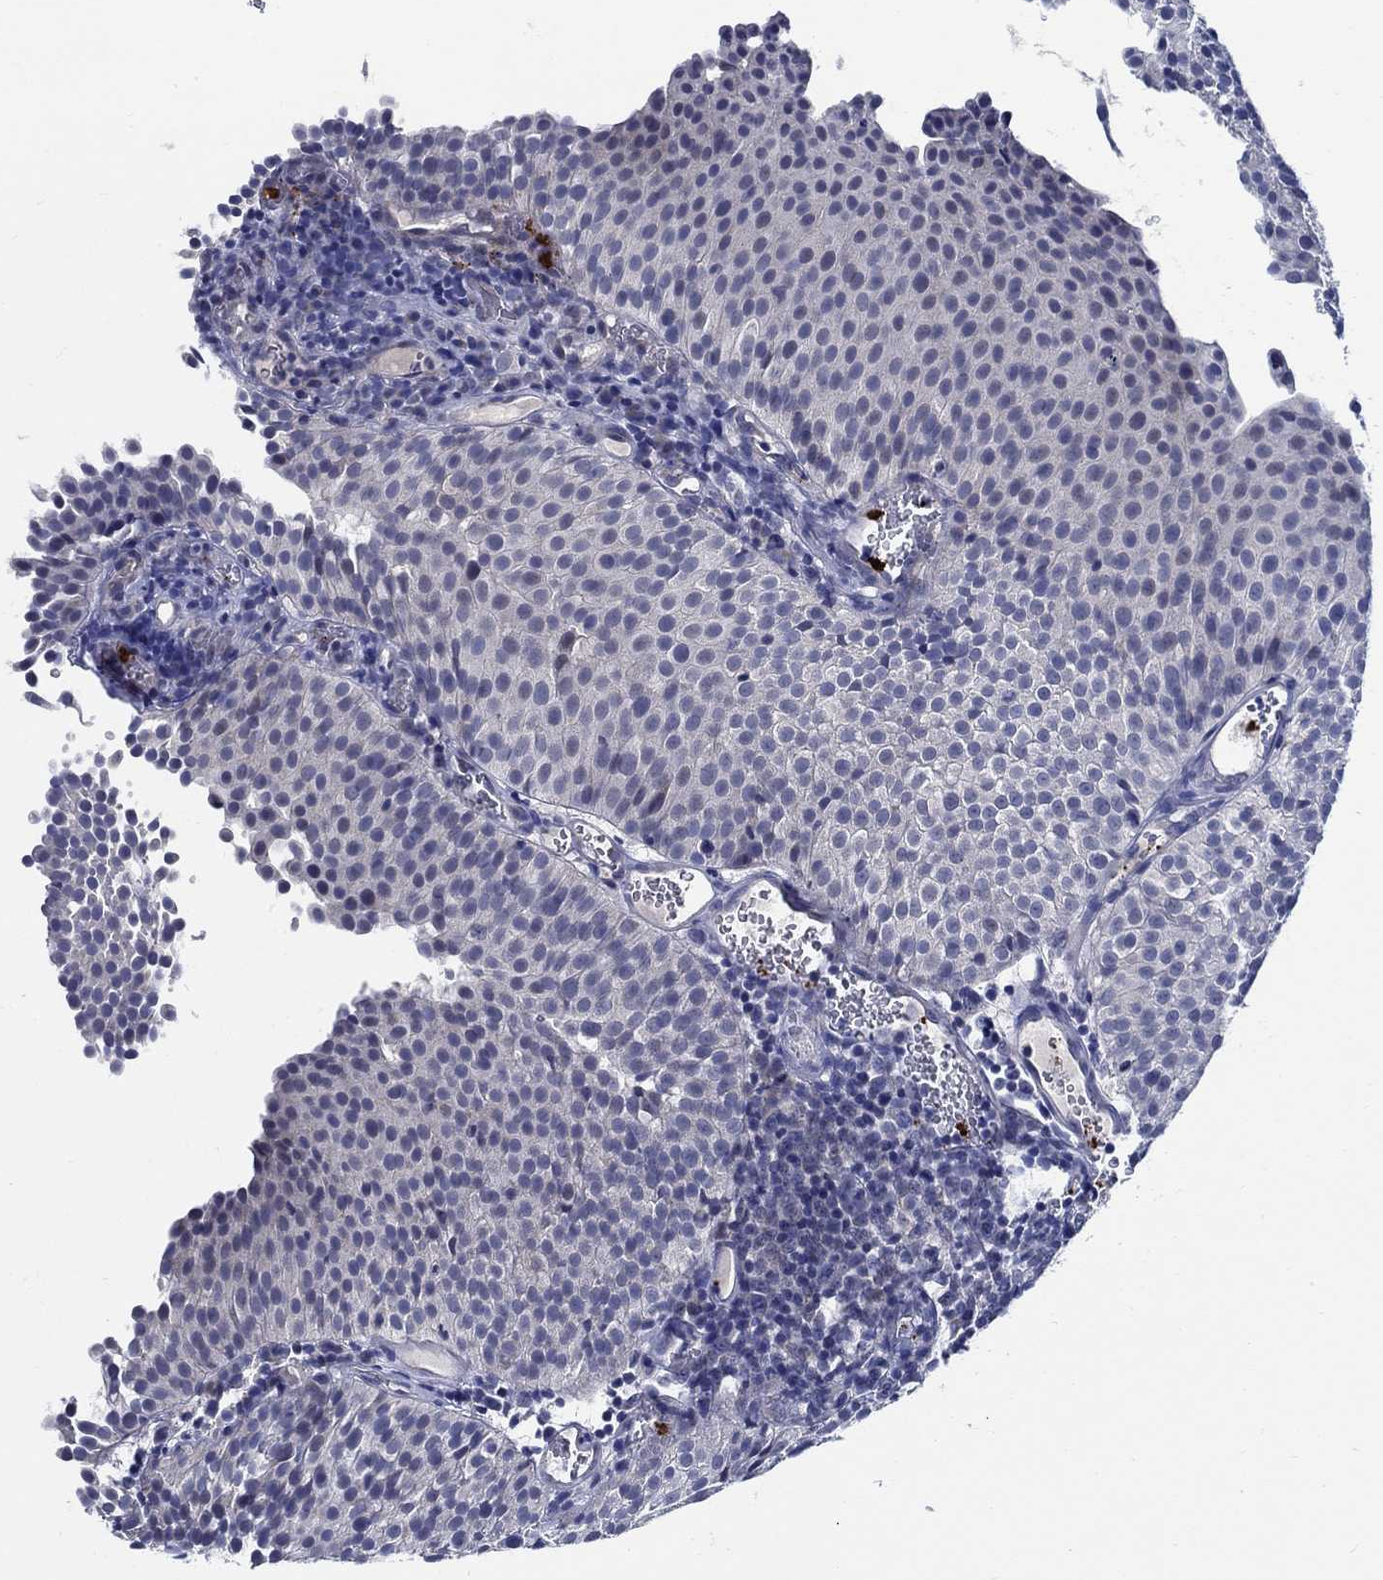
{"staining": {"intensity": "negative", "quantity": "none", "location": "none"}, "tissue": "urothelial cancer", "cell_type": "Tumor cells", "image_type": "cancer", "snomed": [{"axis": "morphology", "description": "Urothelial carcinoma, Low grade"}, {"axis": "topography", "description": "Urinary bladder"}], "caption": "This is a photomicrograph of immunohistochemistry (IHC) staining of low-grade urothelial carcinoma, which shows no staining in tumor cells.", "gene": "ALOX12", "patient": {"sex": "female", "age": 87}}